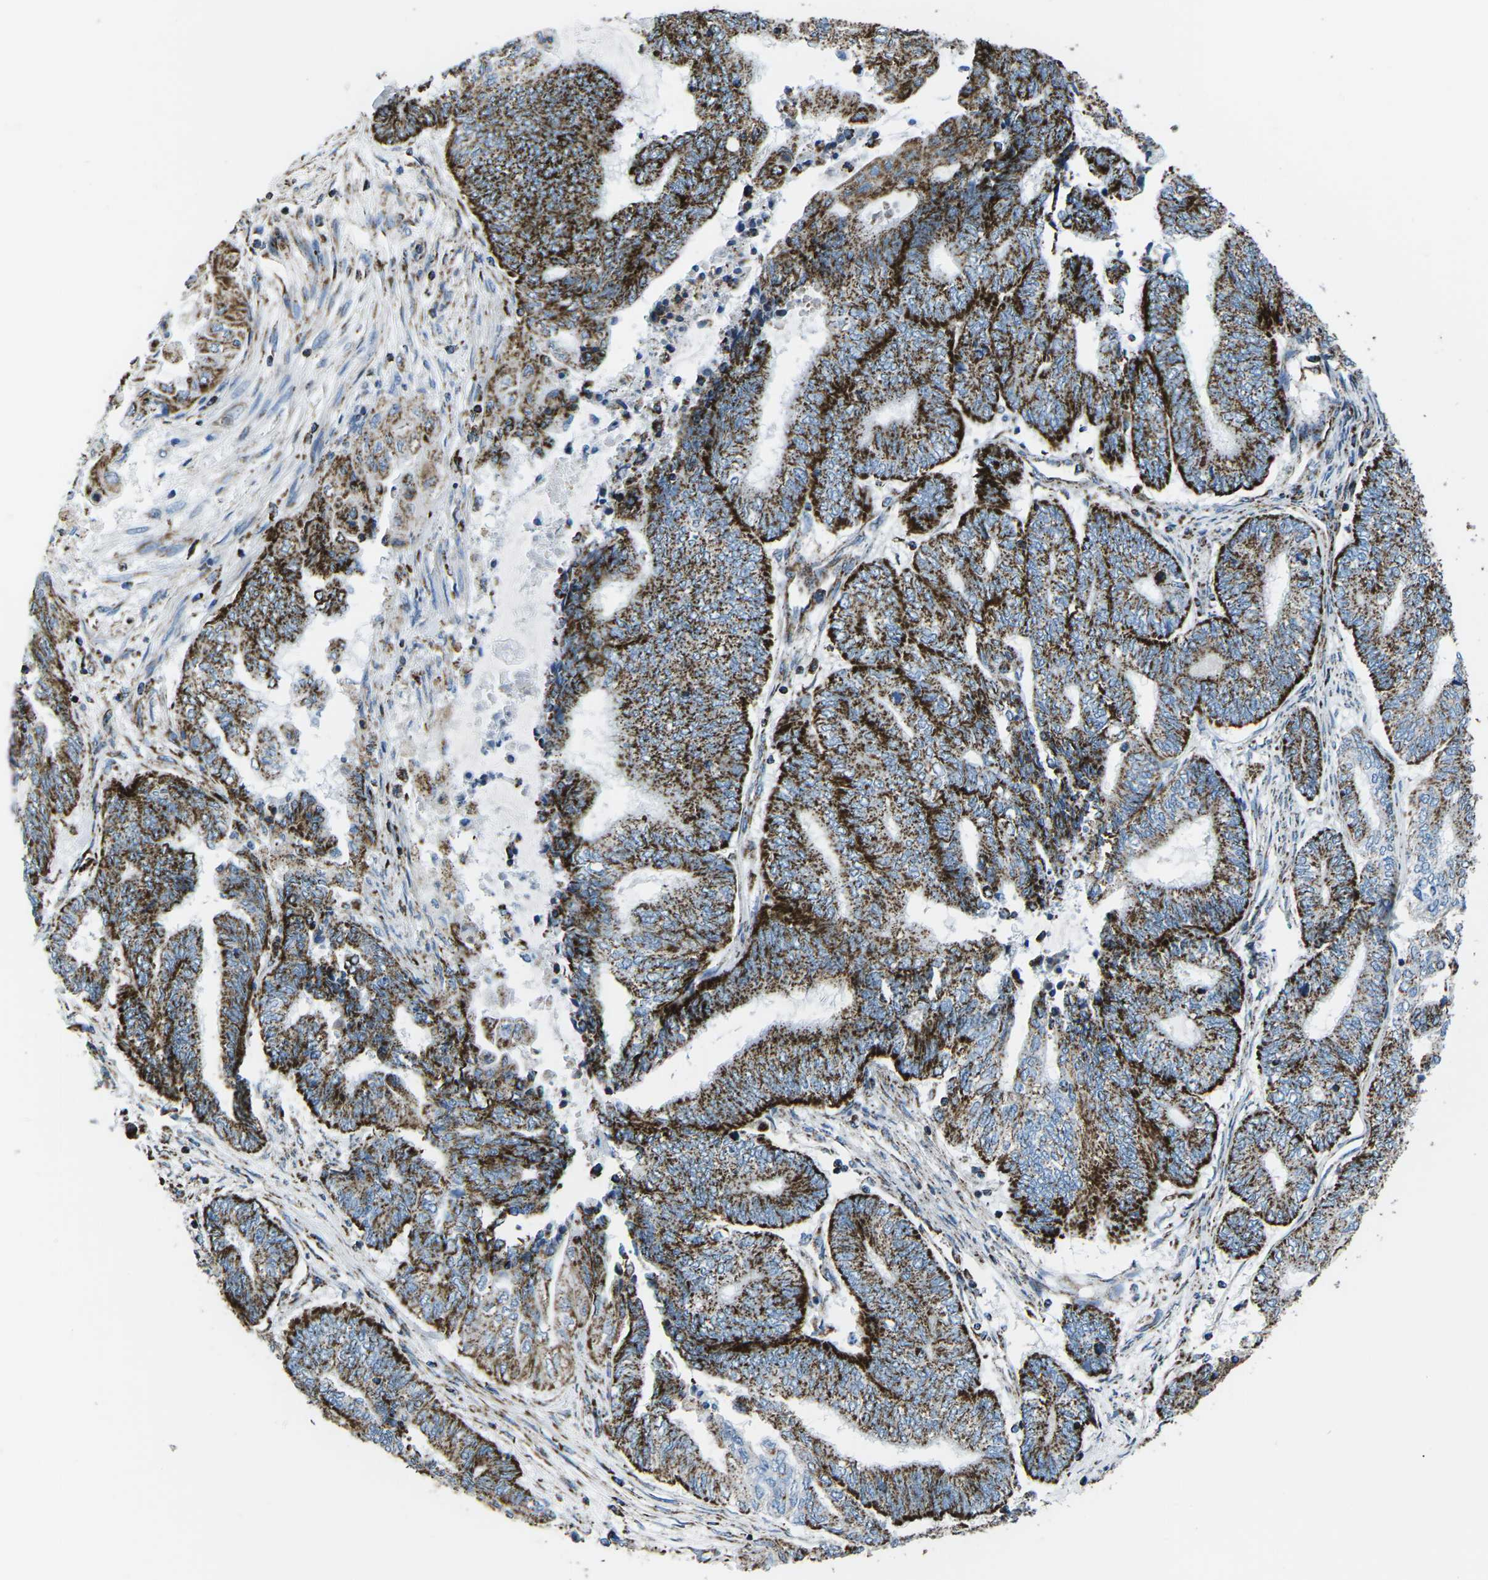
{"staining": {"intensity": "strong", "quantity": "25%-75%", "location": "cytoplasmic/membranous"}, "tissue": "endometrial cancer", "cell_type": "Tumor cells", "image_type": "cancer", "snomed": [{"axis": "morphology", "description": "Adenocarcinoma, NOS"}, {"axis": "topography", "description": "Uterus"}, {"axis": "topography", "description": "Endometrium"}], "caption": "Strong cytoplasmic/membranous staining for a protein is seen in about 25%-75% of tumor cells of adenocarcinoma (endometrial) using IHC.", "gene": "MT-CO2", "patient": {"sex": "female", "age": 70}}